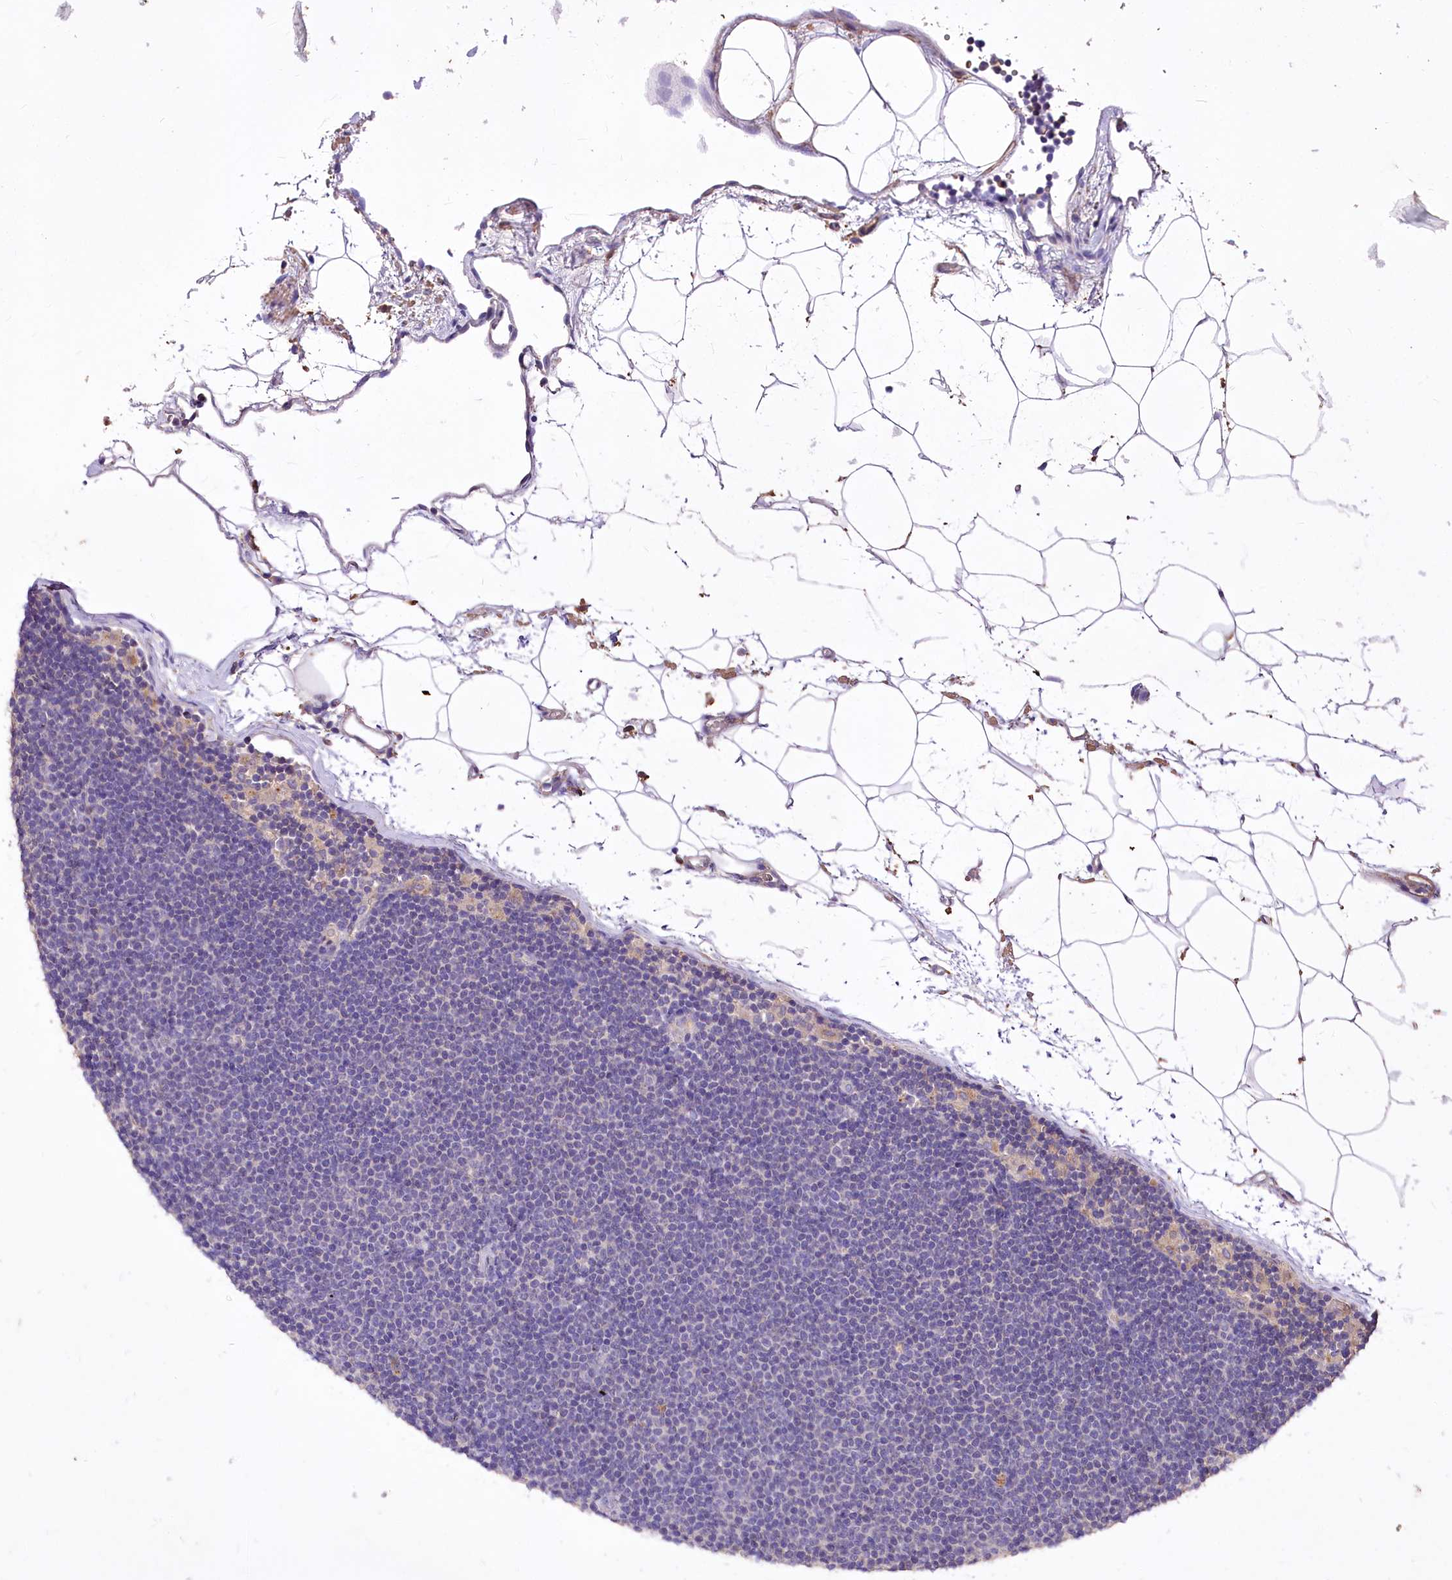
{"staining": {"intensity": "negative", "quantity": "none", "location": "none"}, "tissue": "lymphoma", "cell_type": "Tumor cells", "image_type": "cancer", "snomed": [{"axis": "morphology", "description": "Malignant lymphoma, non-Hodgkin's type, Low grade"}, {"axis": "topography", "description": "Lymph node"}], "caption": "Protein analysis of lymphoma exhibits no significant positivity in tumor cells.", "gene": "PCYOX1L", "patient": {"sex": "female", "age": 53}}